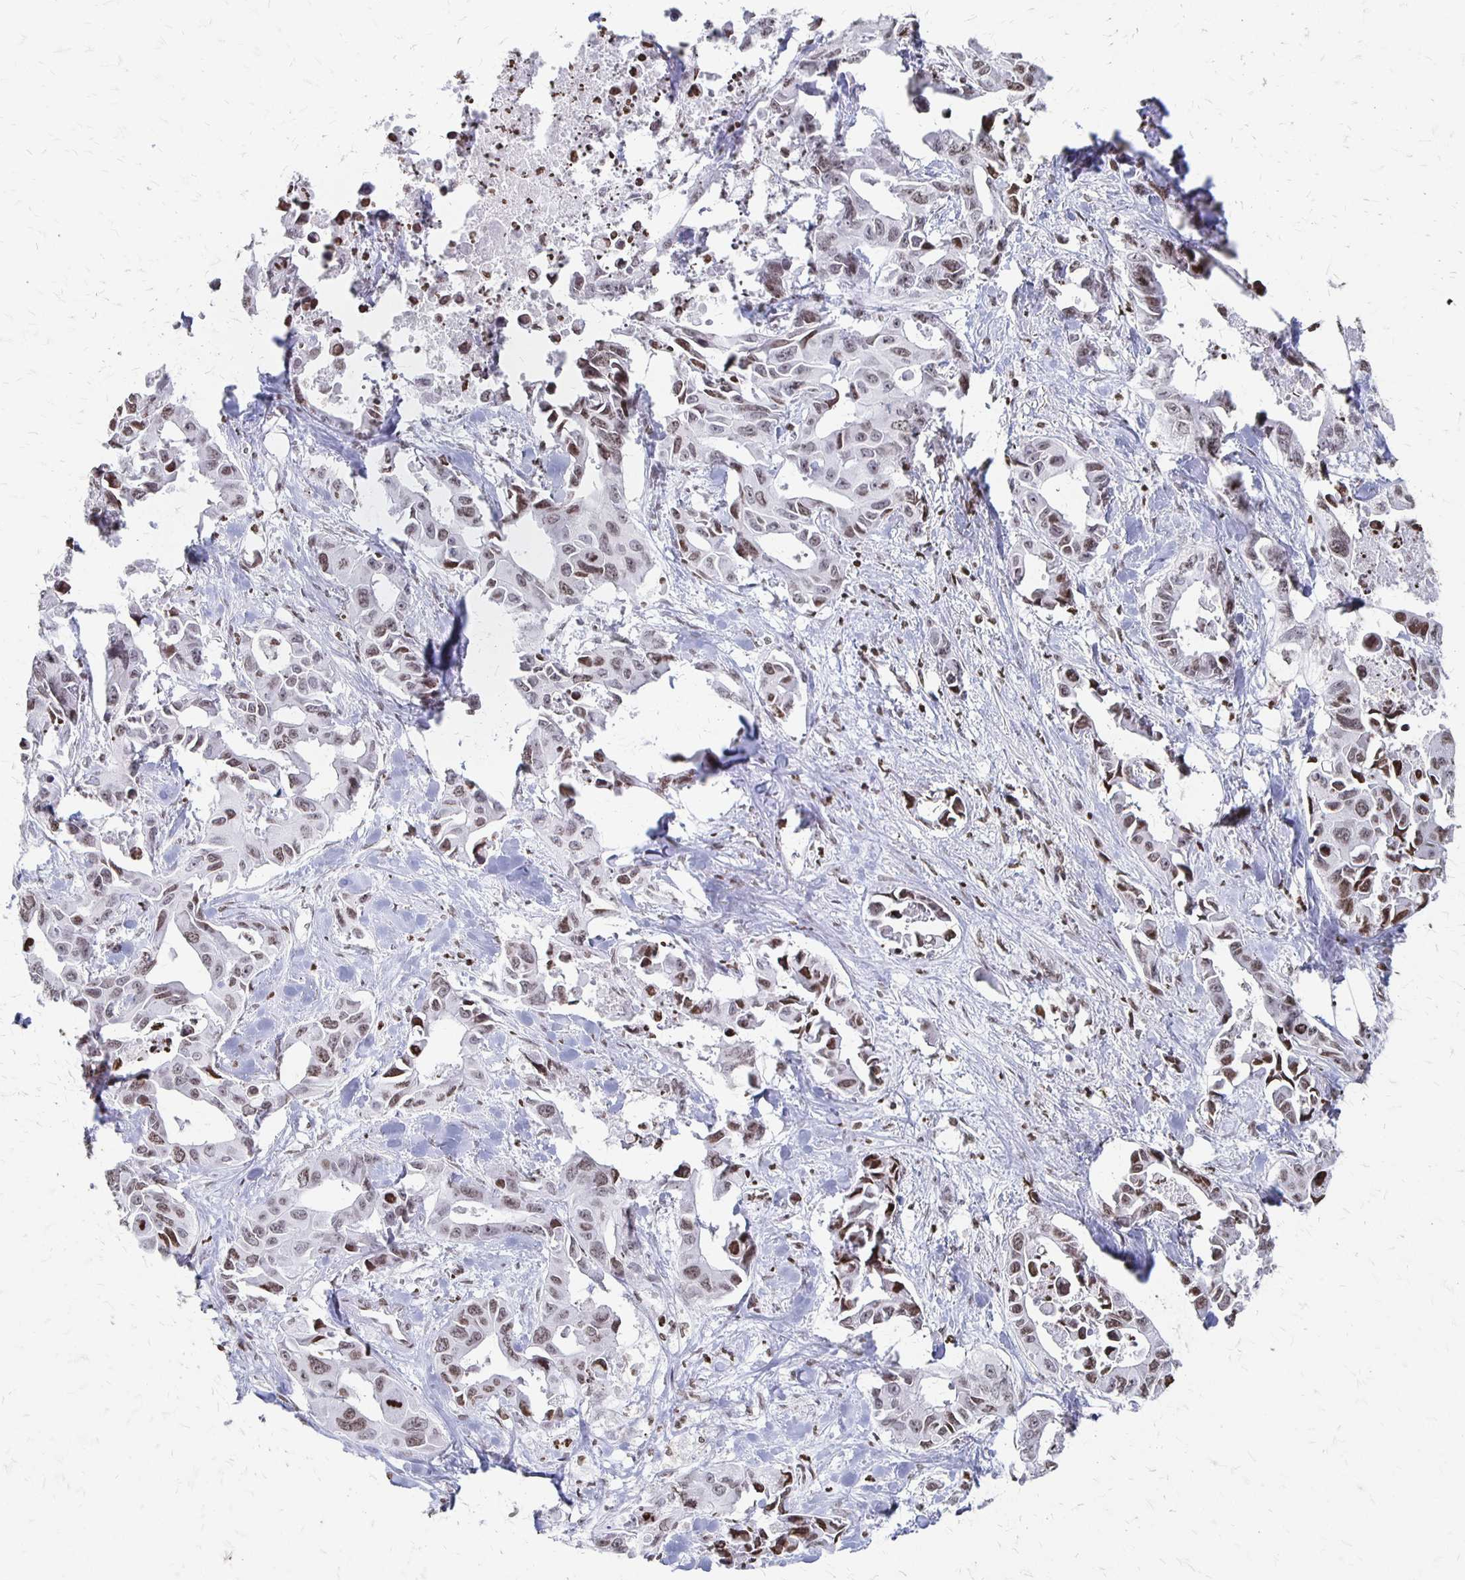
{"staining": {"intensity": "moderate", "quantity": "25%-75%", "location": "nuclear"}, "tissue": "lung cancer", "cell_type": "Tumor cells", "image_type": "cancer", "snomed": [{"axis": "morphology", "description": "Adenocarcinoma, NOS"}, {"axis": "topography", "description": "Lung"}], "caption": "This is a micrograph of immunohistochemistry staining of lung cancer, which shows moderate positivity in the nuclear of tumor cells.", "gene": "ZNF280C", "patient": {"sex": "male", "age": 64}}